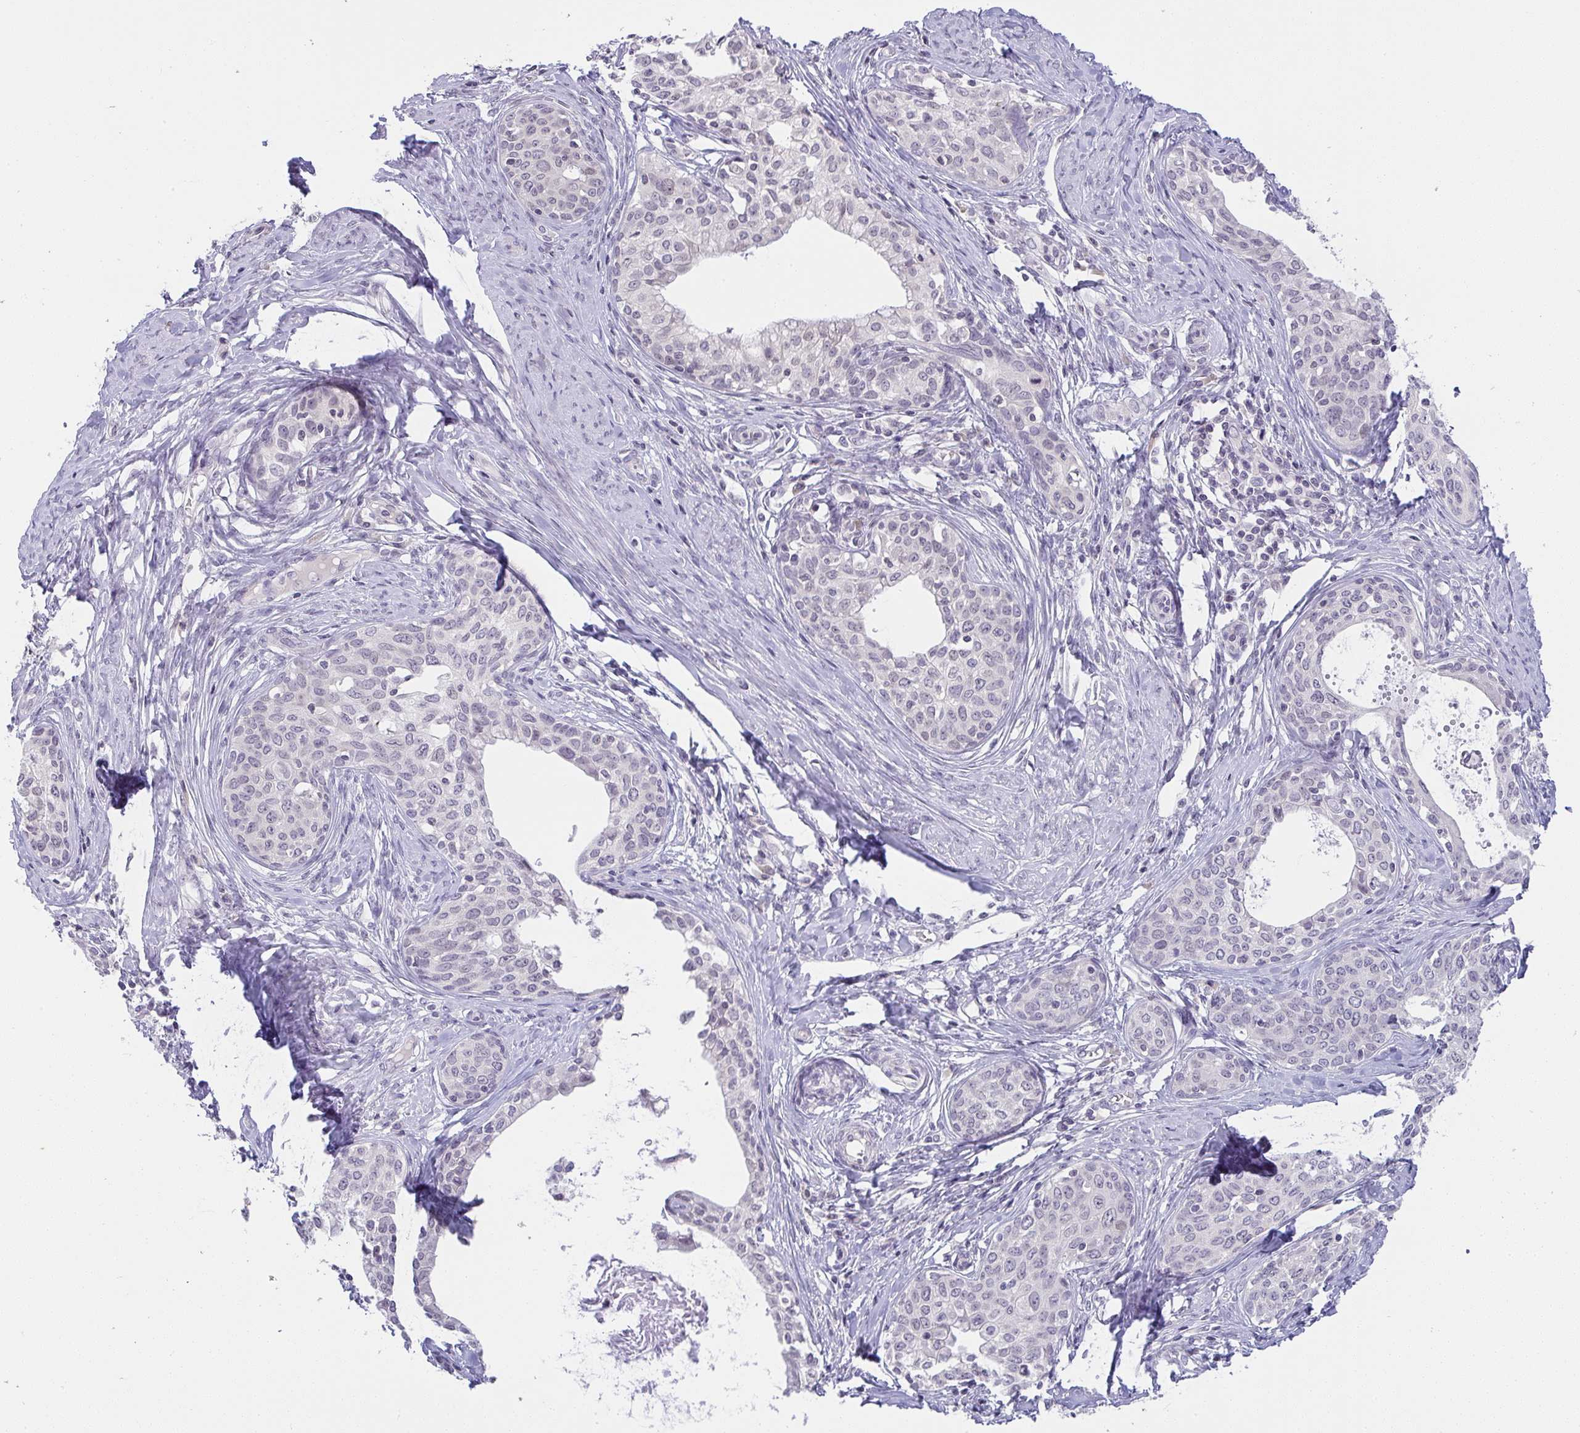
{"staining": {"intensity": "negative", "quantity": "none", "location": "none"}, "tissue": "cervical cancer", "cell_type": "Tumor cells", "image_type": "cancer", "snomed": [{"axis": "morphology", "description": "Squamous cell carcinoma, NOS"}, {"axis": "morphology", "description": "Adenocarcinoma, NOS"}, {"axis": "topography", "description": "Cervix"}], "caption": "Tumor cells show no significant expression in cervical cancer (adenocarcinoma).", "gene": "CACNA1S", "patient": {"sex": "female", "age": 52}}